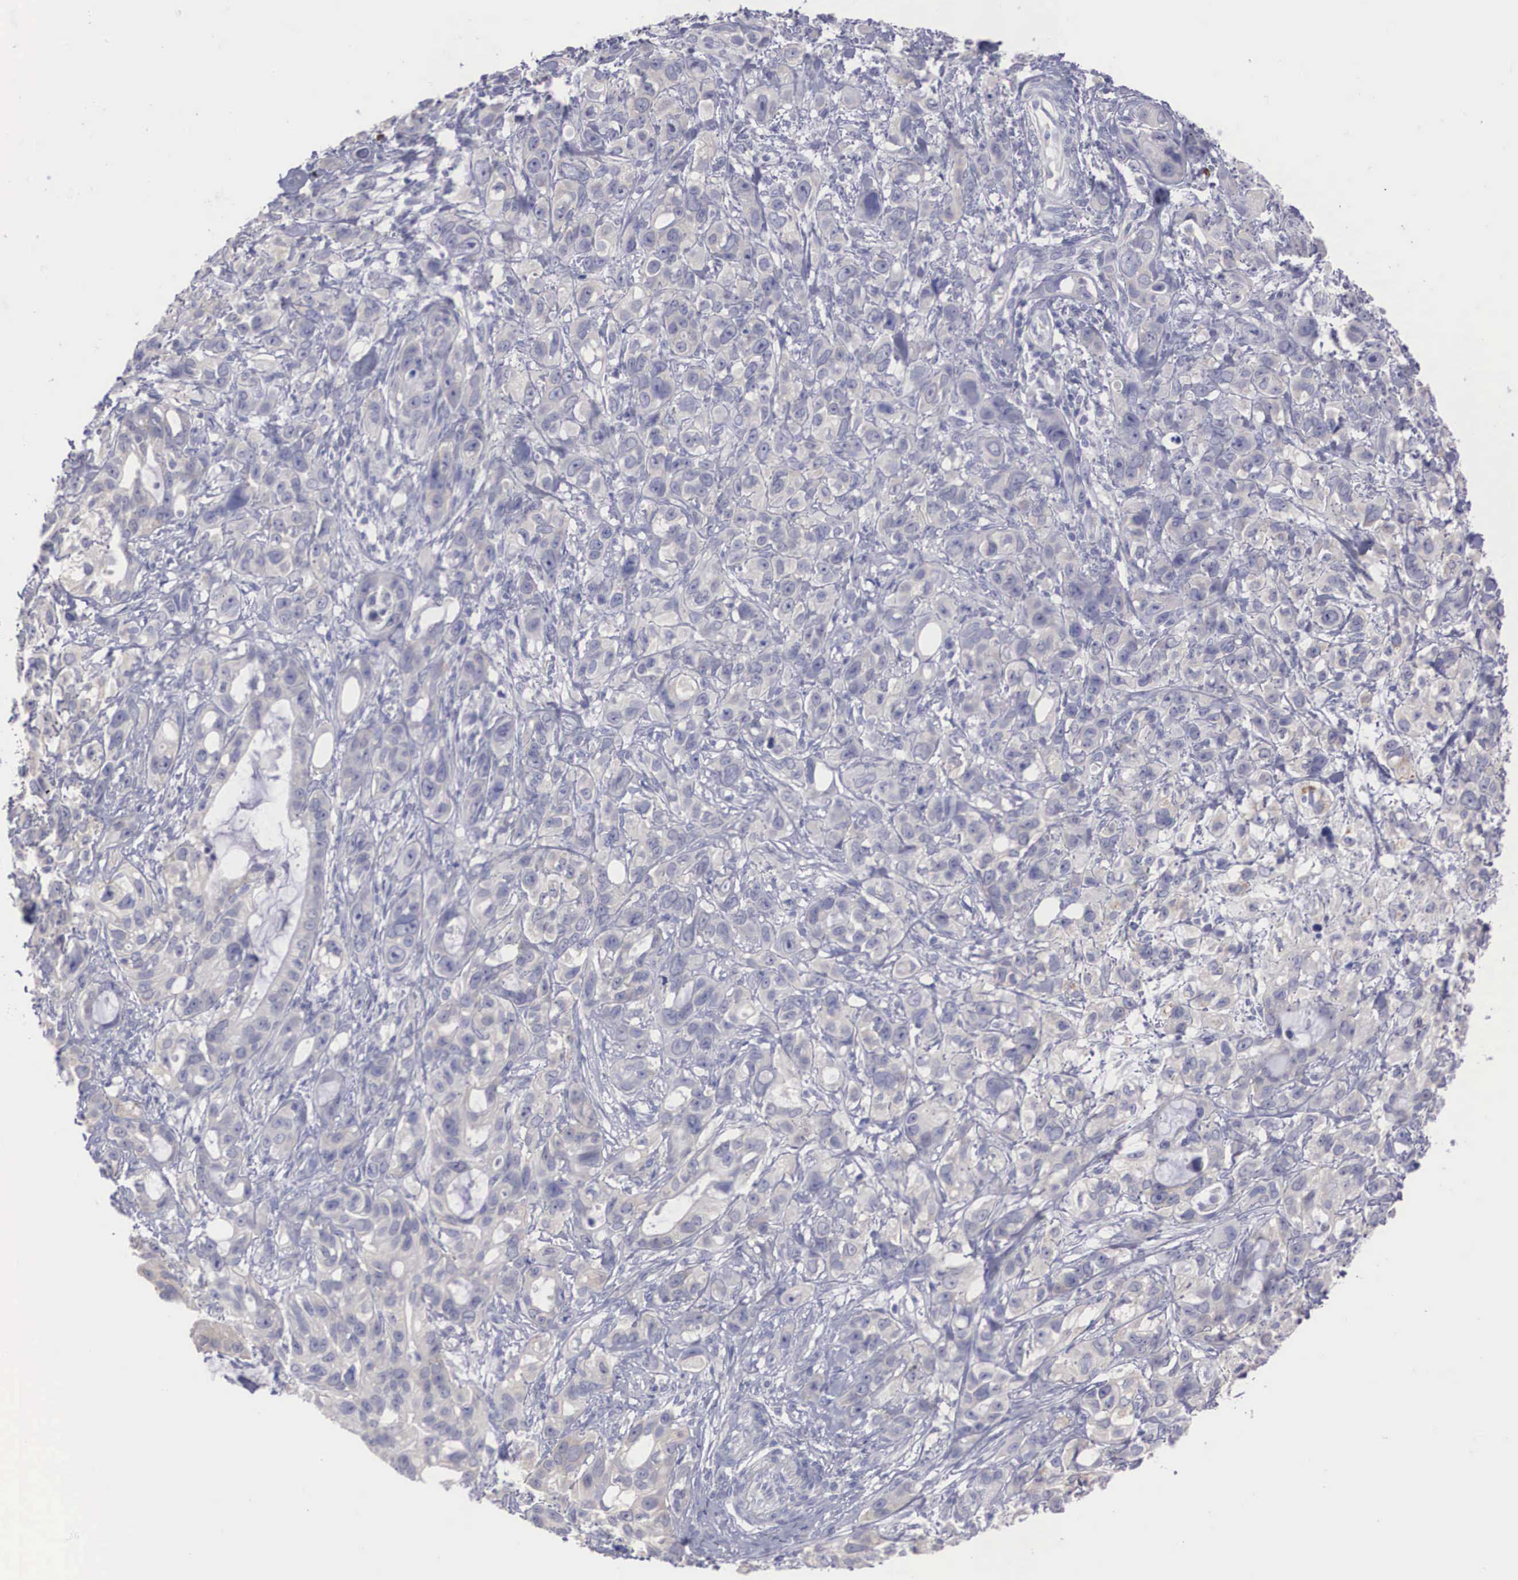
{"staining": {"intensity": "weak", "quantity": "<25%", "location": "cytoplasmic/membranous"}, "tissue": "stomach cancer", "cell_type": "Tumor cells", "image_type": "cancer", "snomed": [{"axis": "morphology", "description": "Adenocarcinoma, NOS"}, {"axis": "topography", "description": "Stomach, upper"}], "caption": "A high-resolution micrograph shows immunohistochemistry staining of stomach adenocarcinoma, which demonstrates no significant expression in tumor cells.", "gene": "REPS2", "patient": {"sex": "male", "age": 47}}